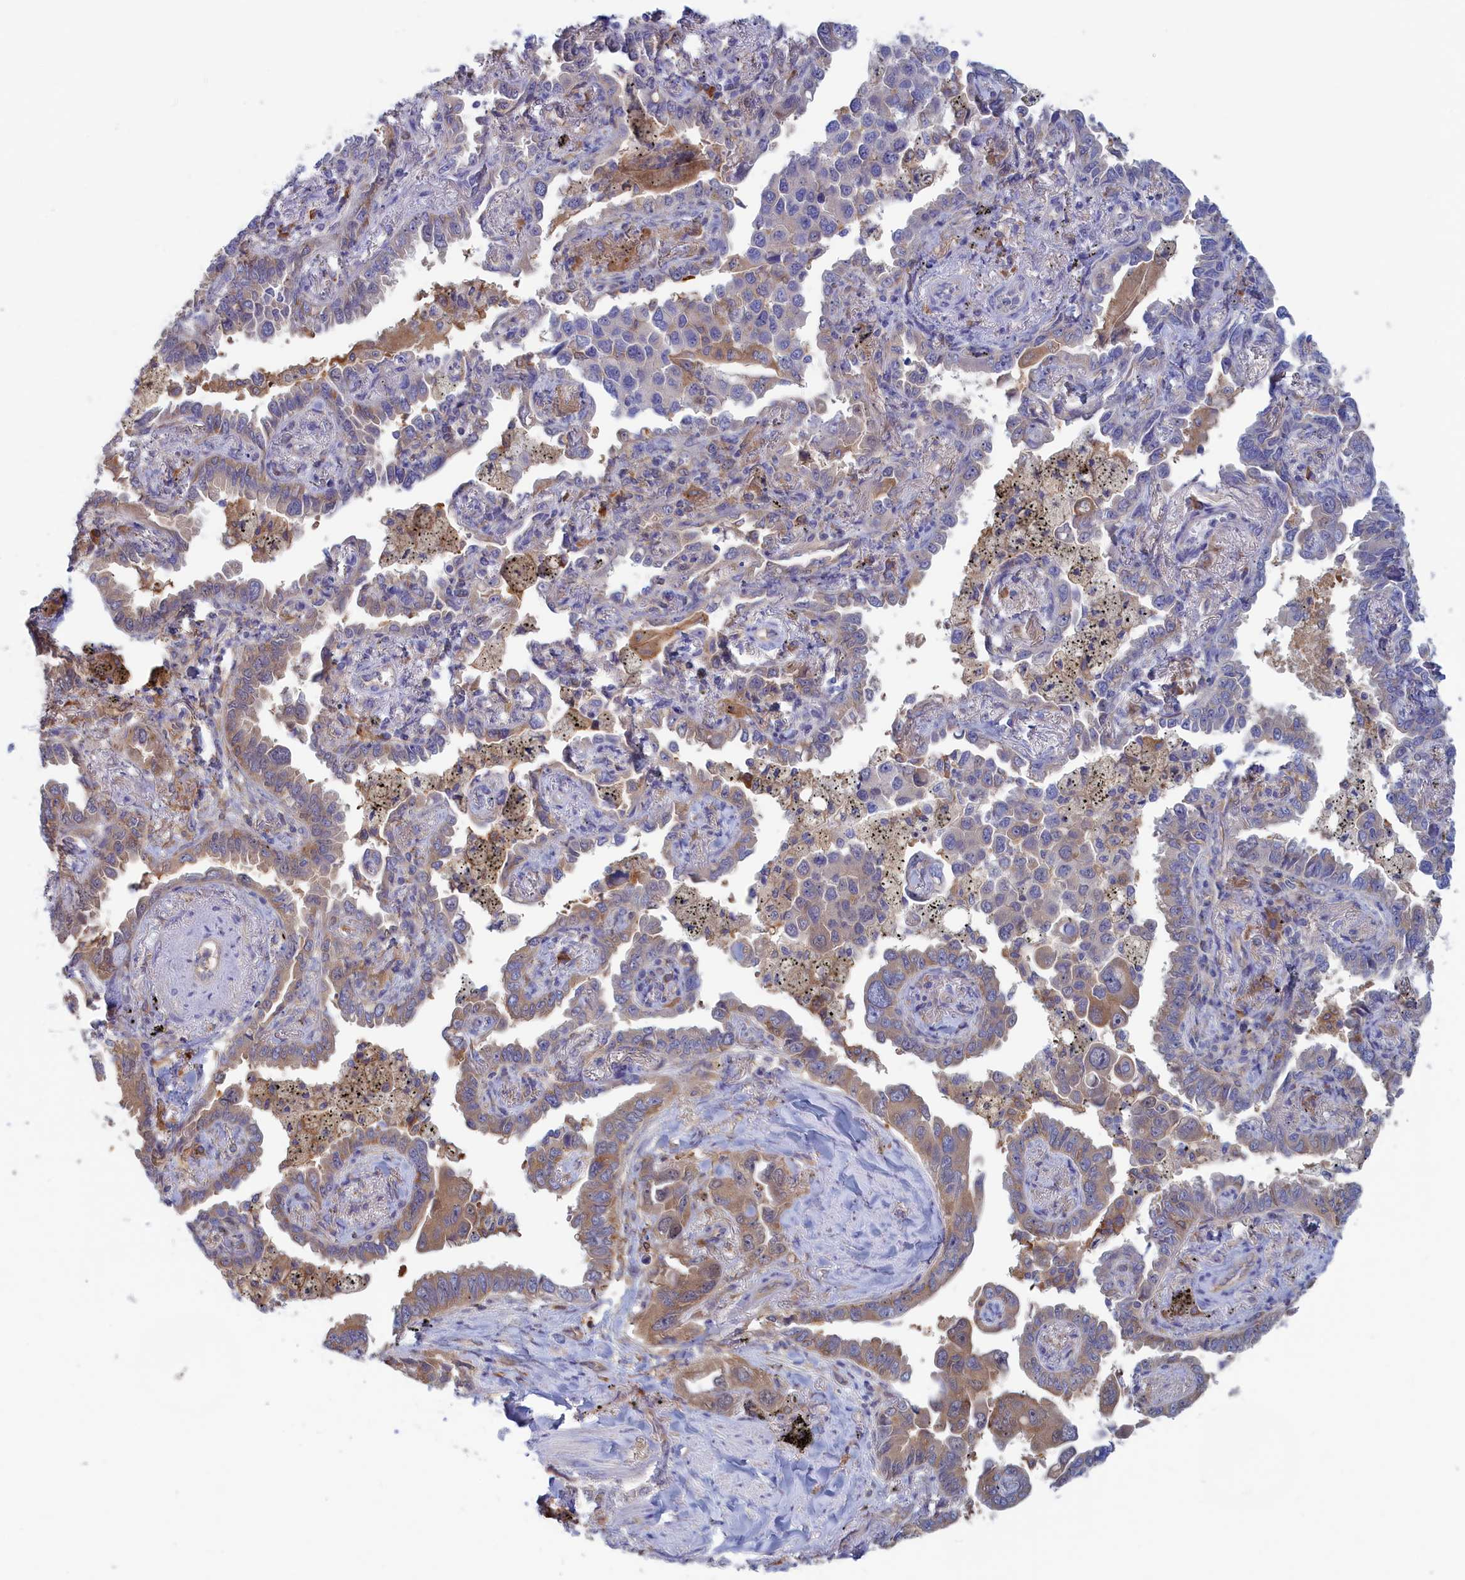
{"staining": {"intensity": "weak", "quantity": "25%-75%", "location": "cytoplasmic/membranous"}, "tissue": "lung cancer", "cell_type": "Tumor cells", "image_type": "cancer", "snomed": [{"axis": "morphology", "description": "Adenocarcinoma, NOS"}, {"axis": "topography", "description": "Lung"}], "caption": "This is a photomicrograph of IHC staining of lung cancer (adenocarcinoma), which shows weak expression in the cytoplasmic/membranous of tumor cells.", "gene": "SYNDIG1L", "patient": {"sex": "male", "age": 67}}